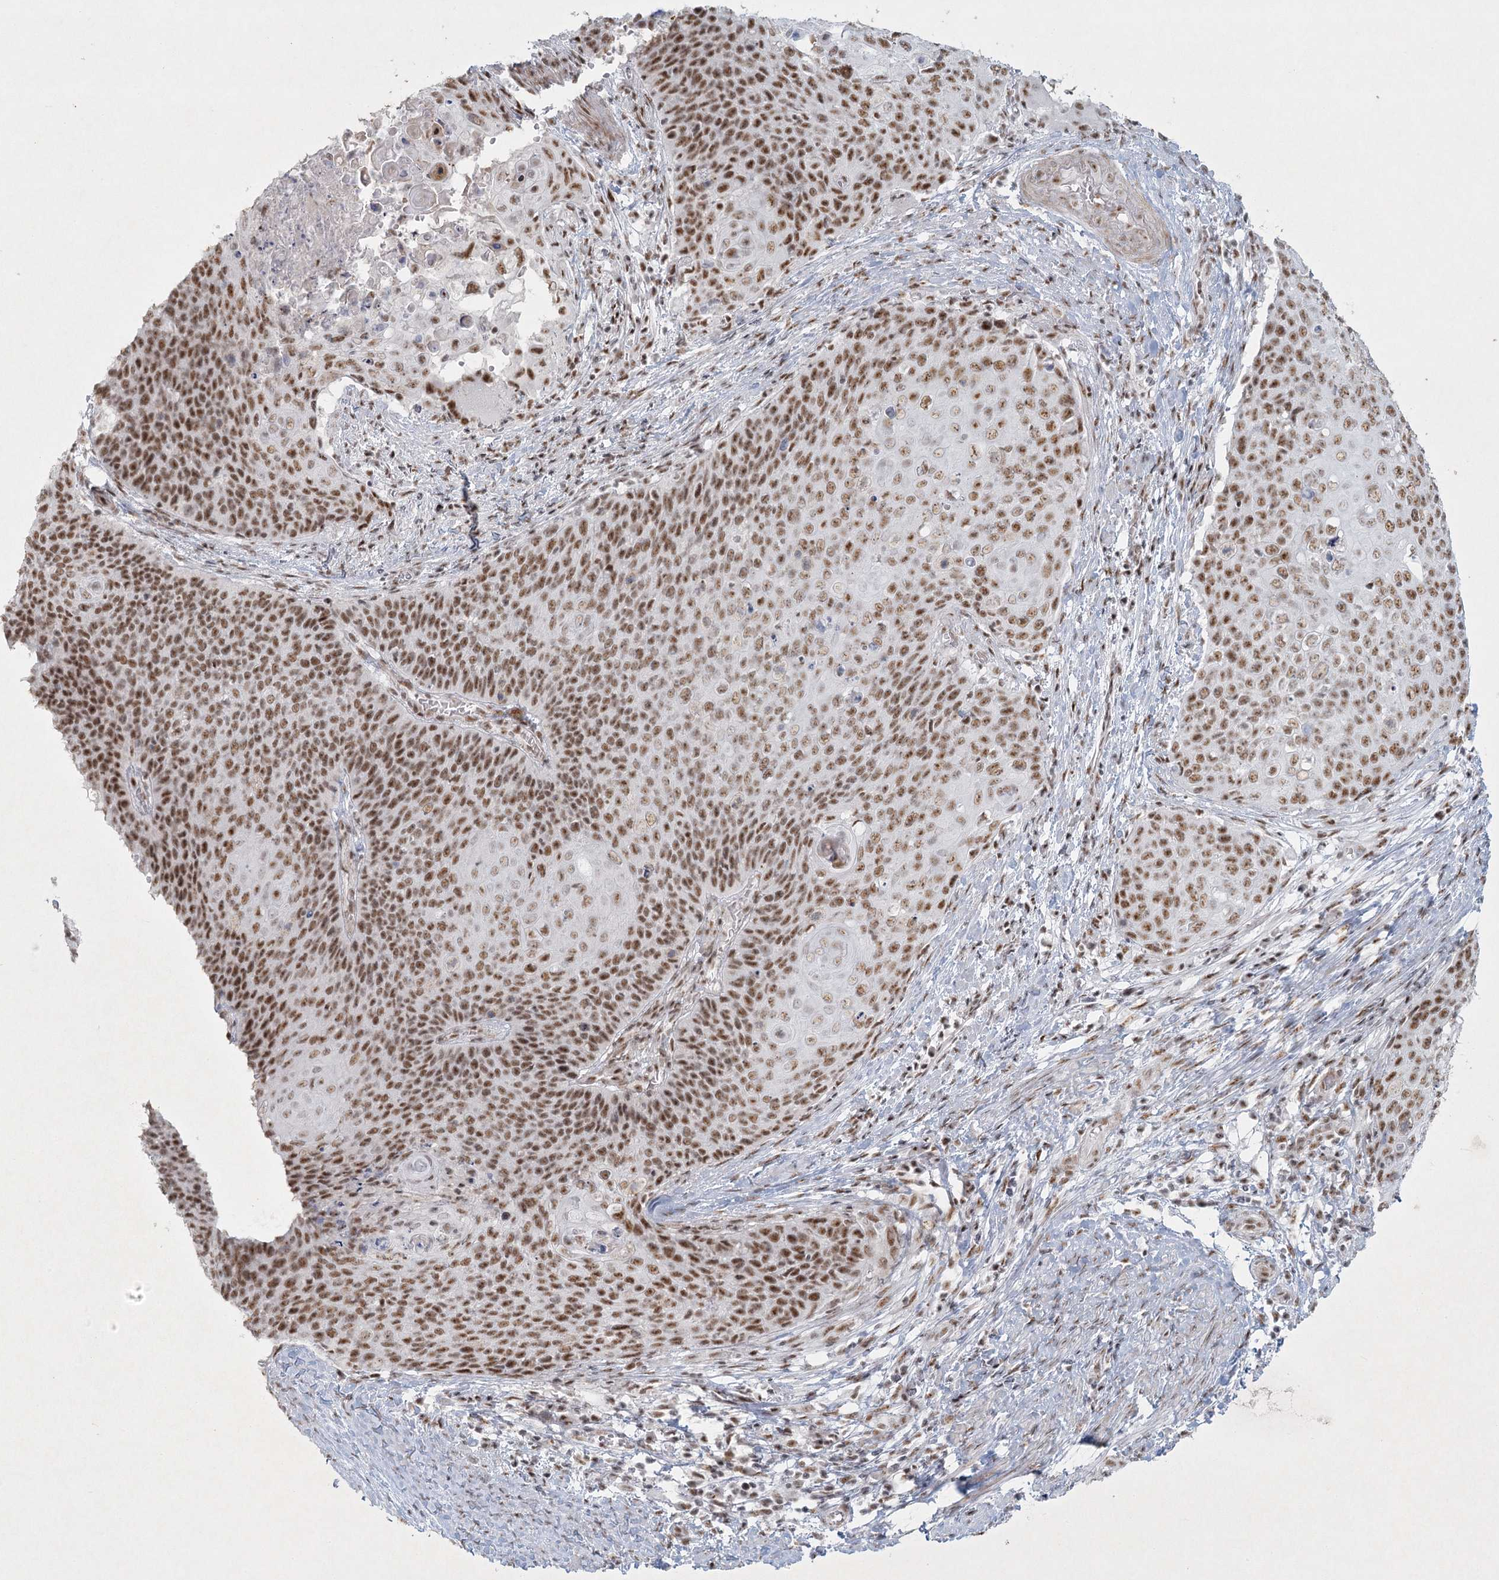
{"staining": {"intensity": "strong", "quantity": ">75%", "location": "nuclear"}, "tissue": "cervical cancer", "cell_type": "Tumor cells", "image_type": "cancer", "snomed": [{"axis": "morphology", "description": "Squamous cell carcinoma, NOS"}, {"axis": "topography", "description": "Cervix"}], "caption": "An IHC photomicrograph of neoplastic tissue is shown. Protein staining in brown shows strong nuclear positivity in cervical cancer (squamous cell carcinoma) within tumor cells.", "gene": "U2SURP", "patient": {"sex": "female", "age": 39}}